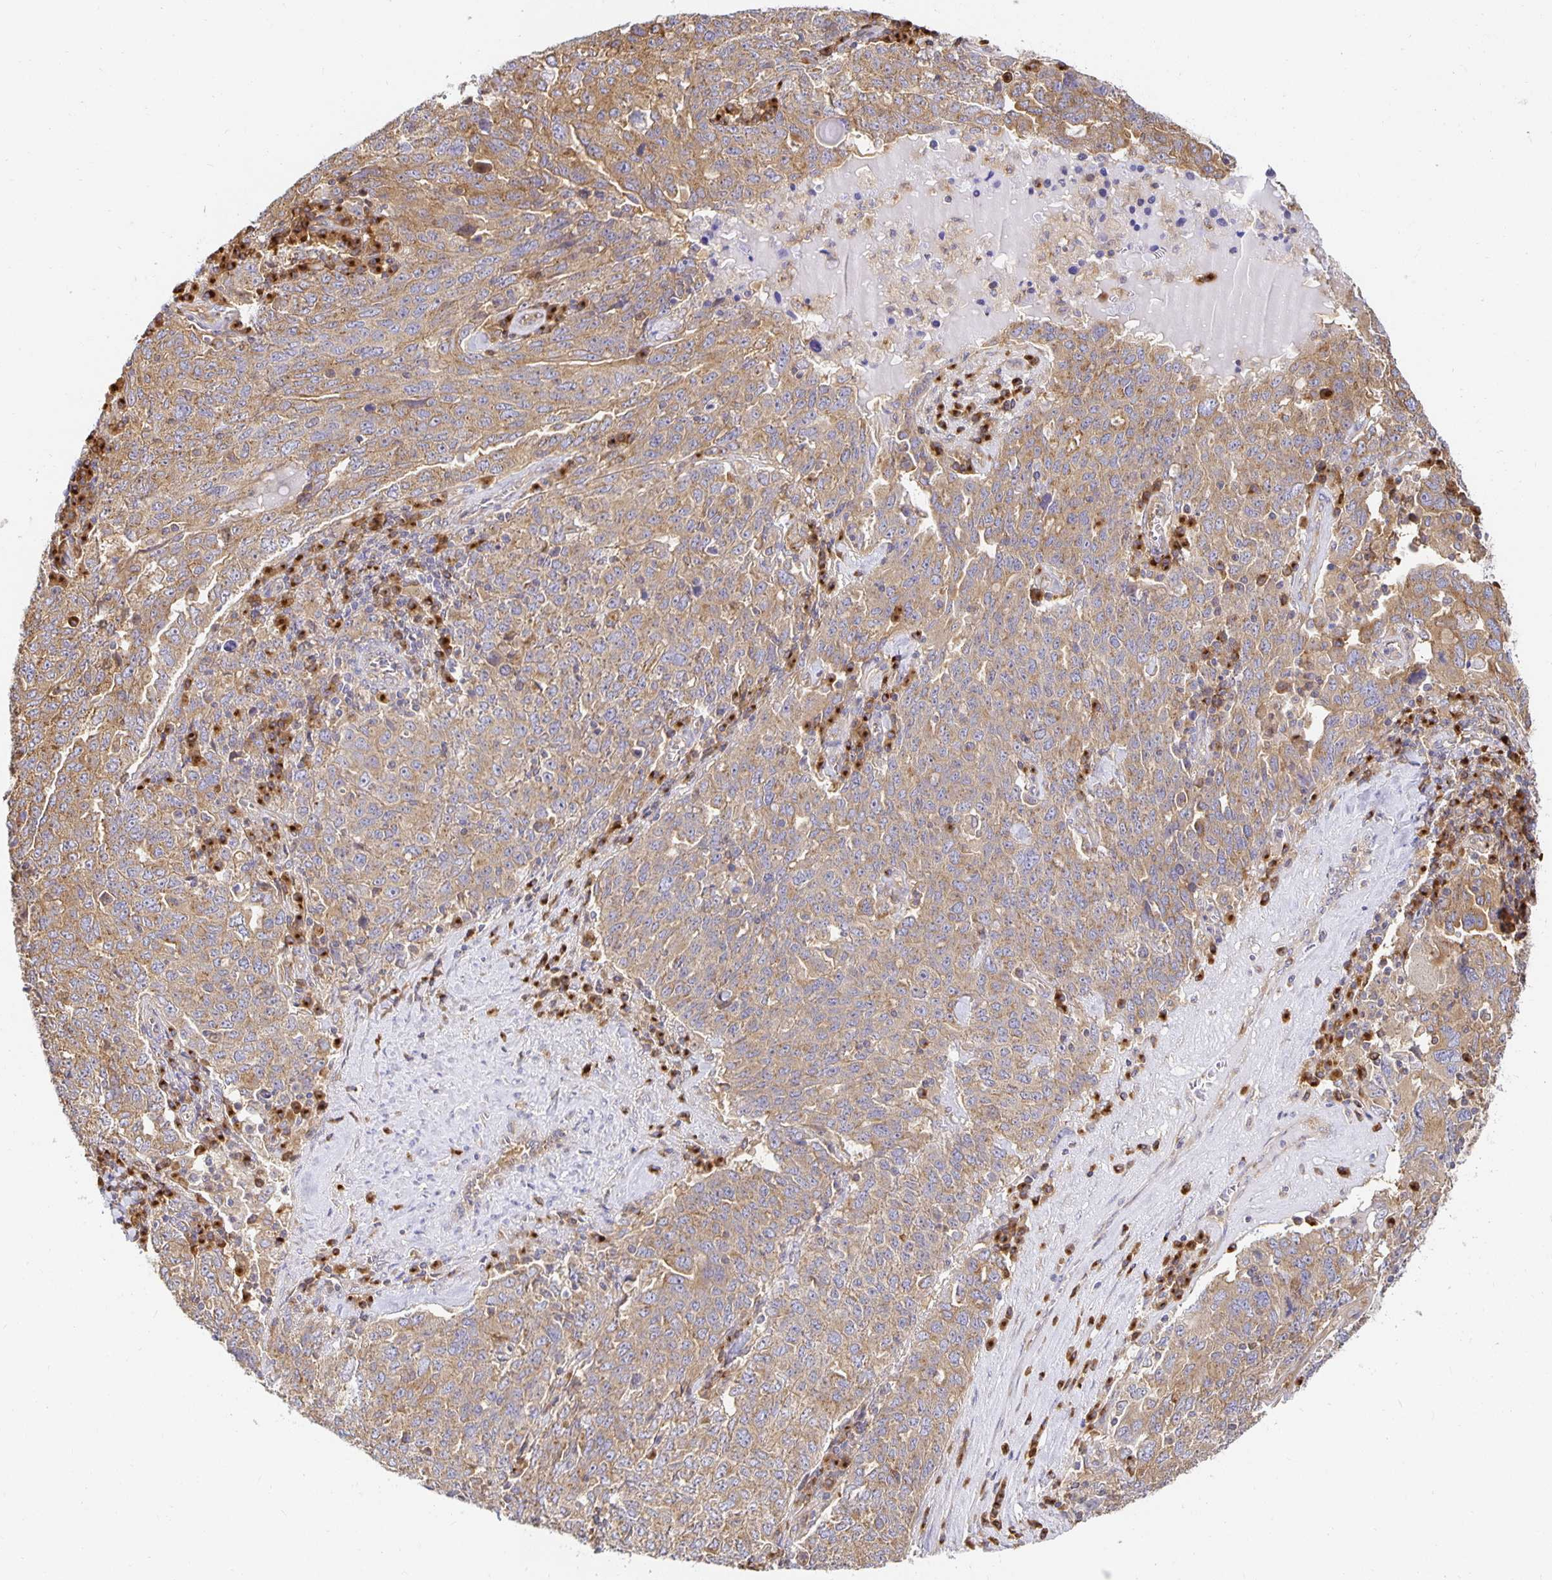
{"staining": {"intensity": "moderate", "quantity": ">75%", "location": "cytoplasmic/membranous"}, "tissue": "ovarian cancer", "cell_type": "Tumor cells", "image_type": "cancer", "snomed": [{"axis": "morphology", "description": "Carcinoma, endometroid"}, {"axis": "topography", "description": "Ovary"}], "caption": "Protein positivity by immunohistochemistry (IHC) demonstrates moderate cytoplasmic/membranous expression in approximately >75% of tumor cells in ovarian cancer.", "gene": "USO1", "patient": {"sex": "female", "age": 62}}